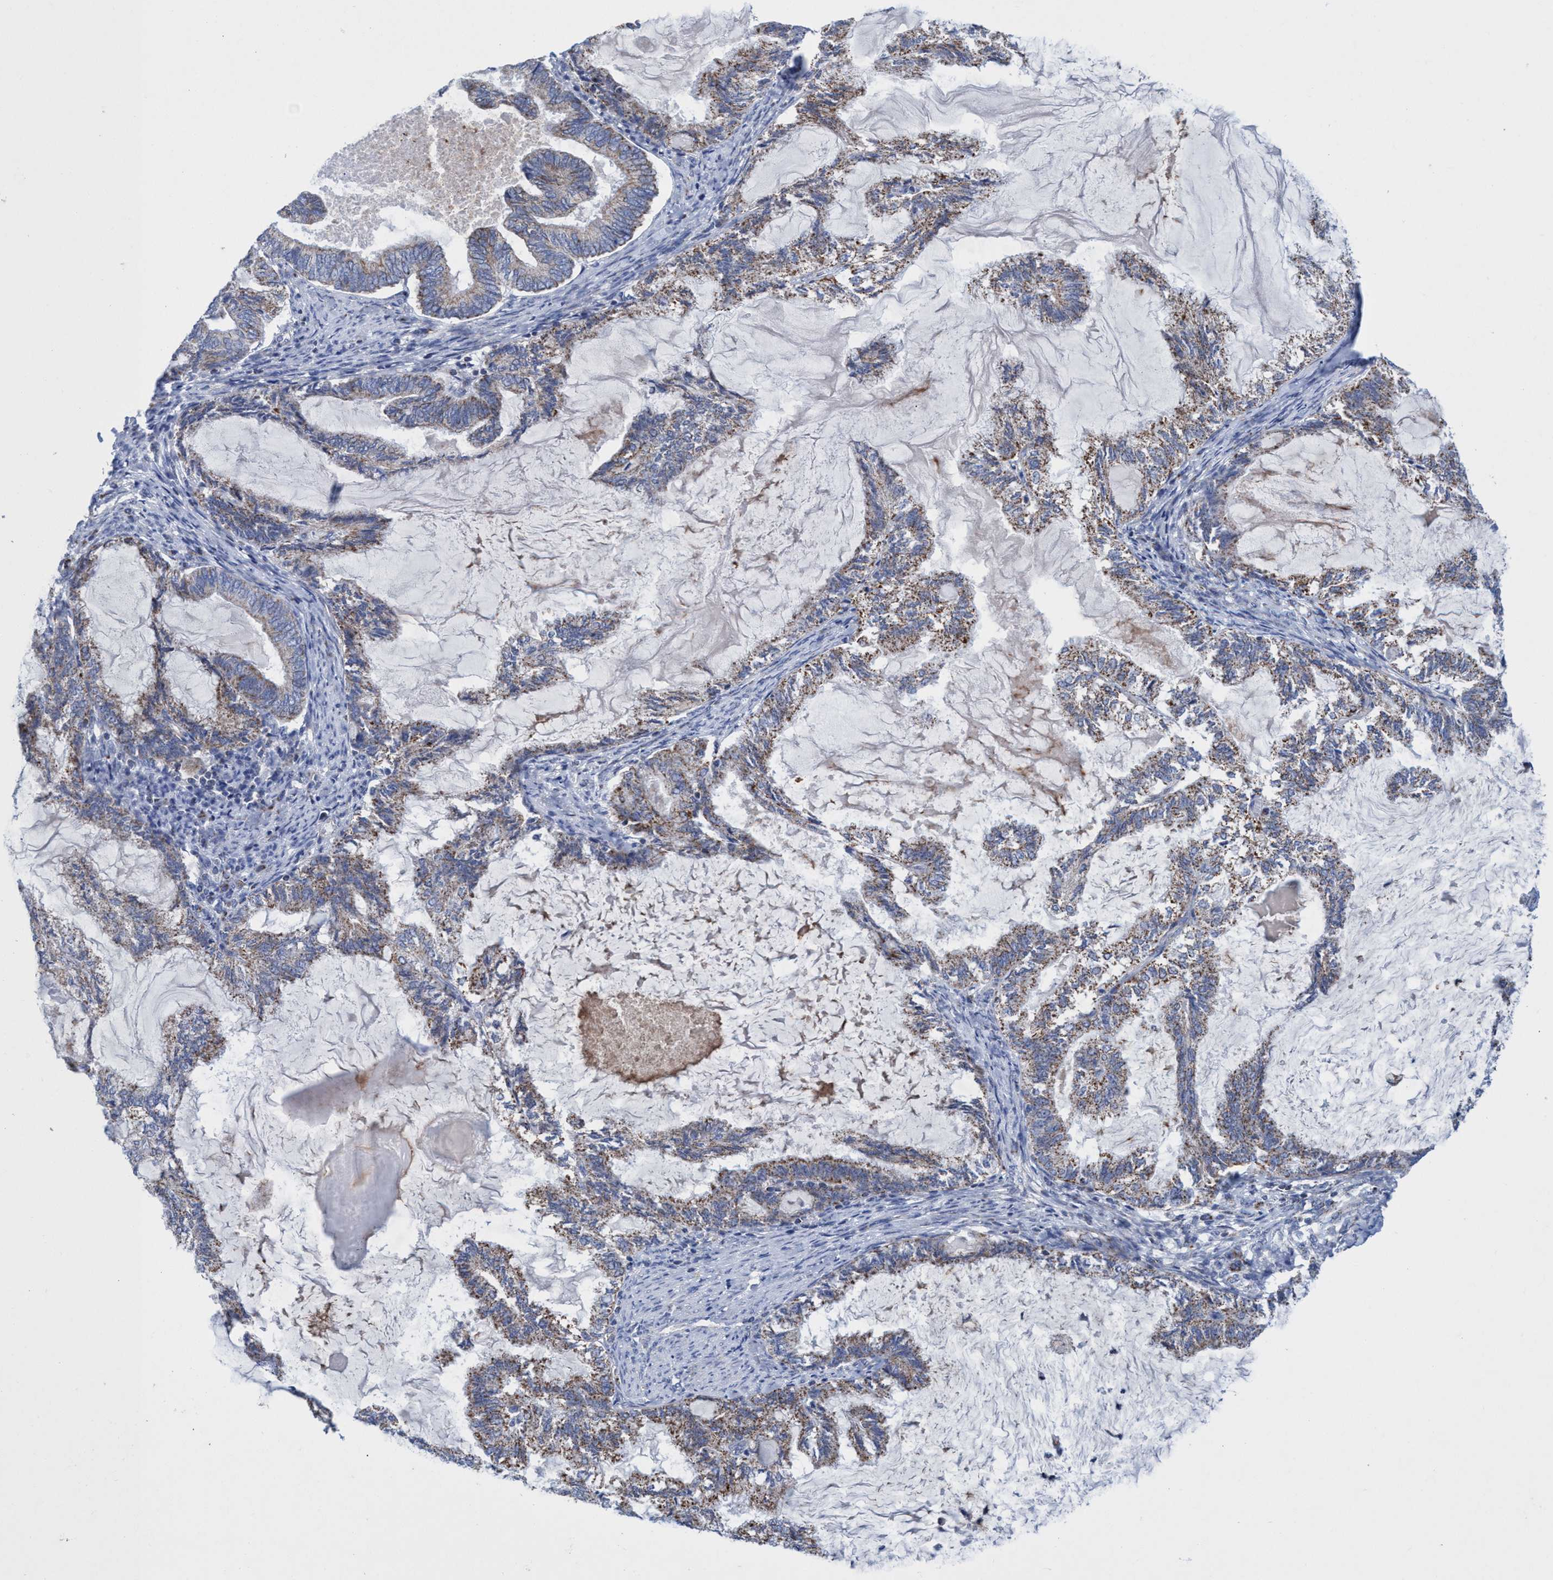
{"staining": {"intensity": "weak", "quantity": ">75%", "location": "cytoplasmic/membranous"}, "tissue": "endometrial cancer", "cell_type": "Tumor cells", "image_type": "cancer", "snomed": [{"axis": "morphology", "description": "Adenocarcinoma, NOS"}, {"axis": "topography", "description": "Endometrium"}], "caption": "Immunohistochemistry micrograph of neoplastic tissue: endometrial cancer stained using immunohistochemistry displays low levels of weak protein expression localized specifically in the cytoplasmic/membranous of tumor cells, appearing as a cytoplasmic/membranous brown color.", "gene": "ZNF750", "patient": {"sex": "female", "age": 86}}